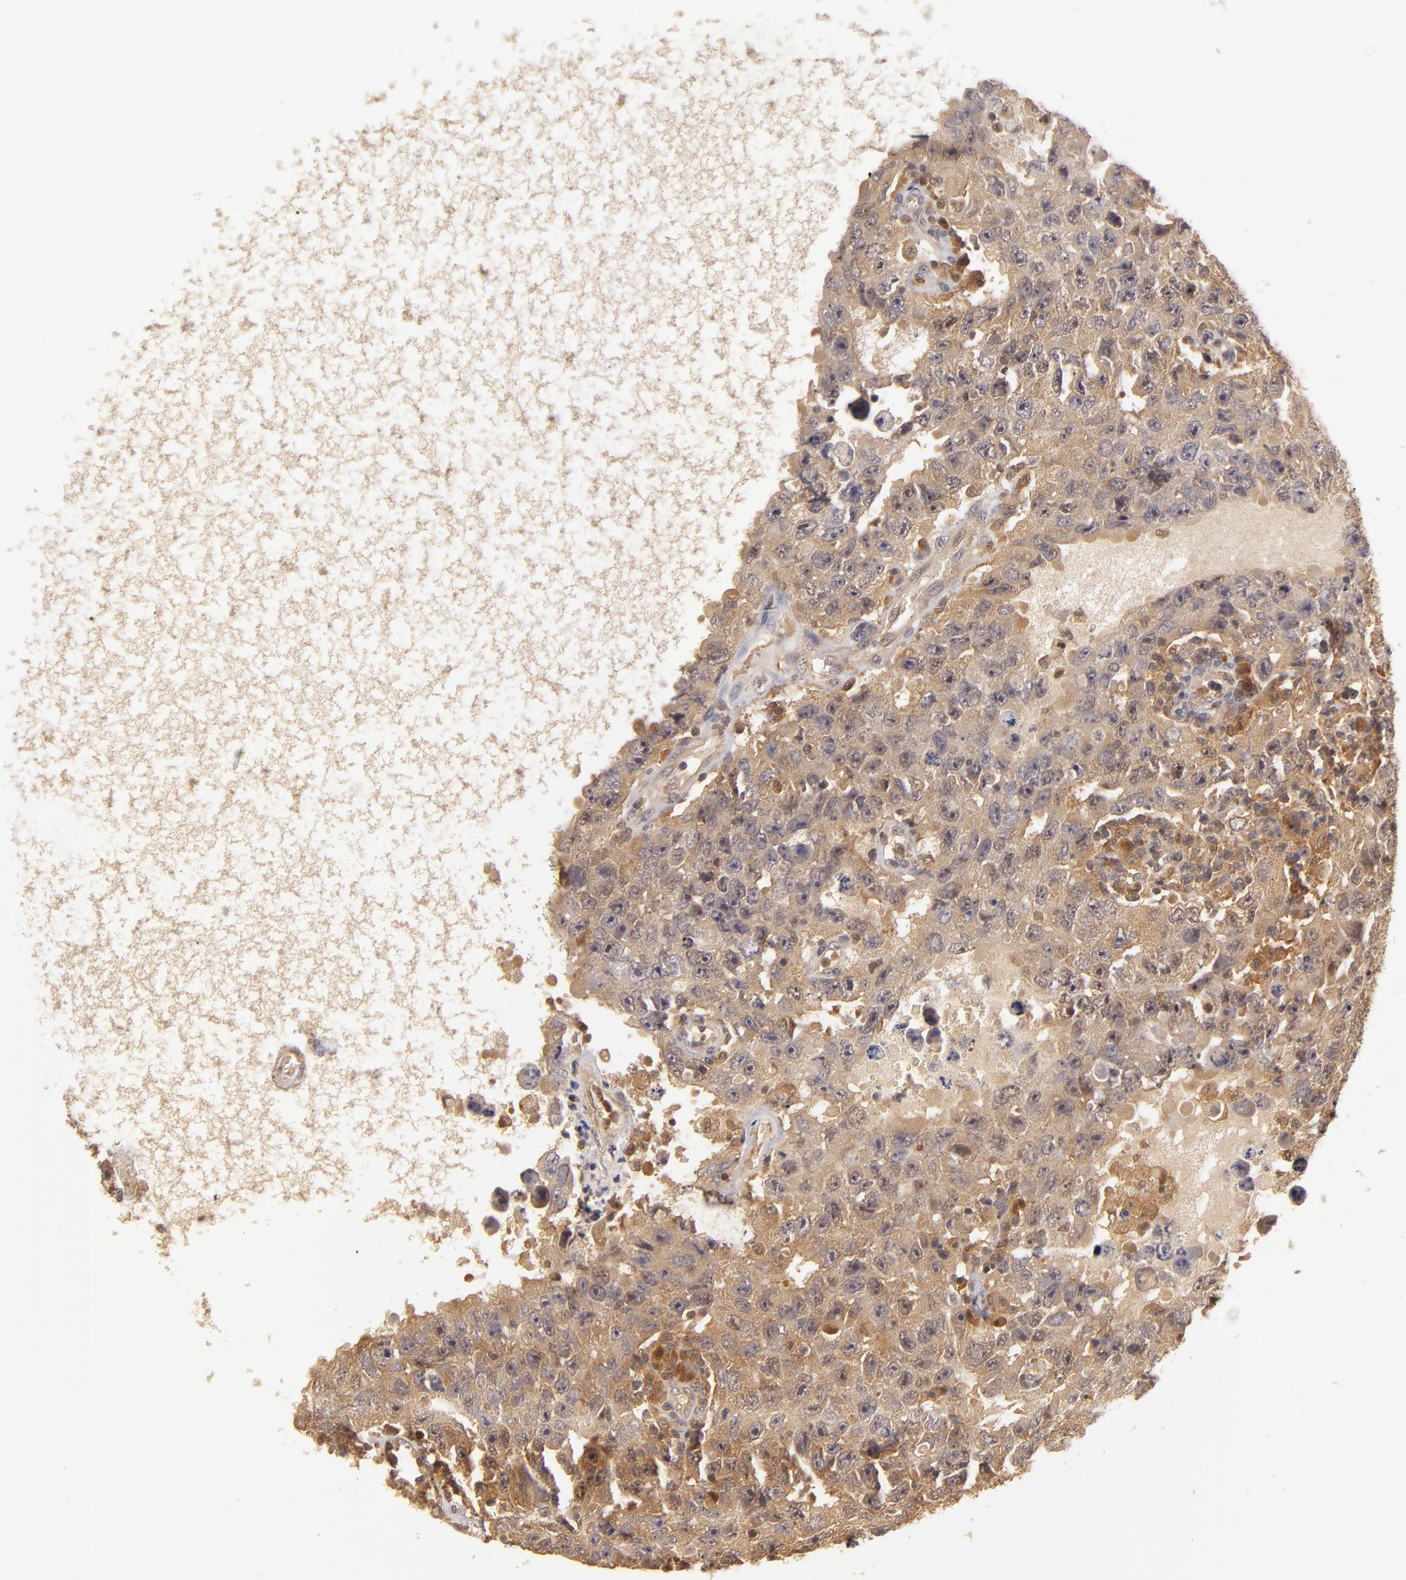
{"staining": {"intensity": "strong", "quantity": ">75%", "location": "cytoplasmic/membranous"}, "tissue": "testis cancer", "cell_type": "Tumor cells", "image_type": "cancer", "snomed": [{"axis": "morphology", "description": "Carcinoma, Embryonal, NOS"}, {"axis": "topography", "description": "Testis"}], "caption": "Human testis cancer (embryonal carcinoma) stained with a brown dye reveals strong cytoplasmic/membranous positive expression in about >75% of tumor cells.", "gene": "PRKCD", "patient": {"sex": "male", "age": 26}}